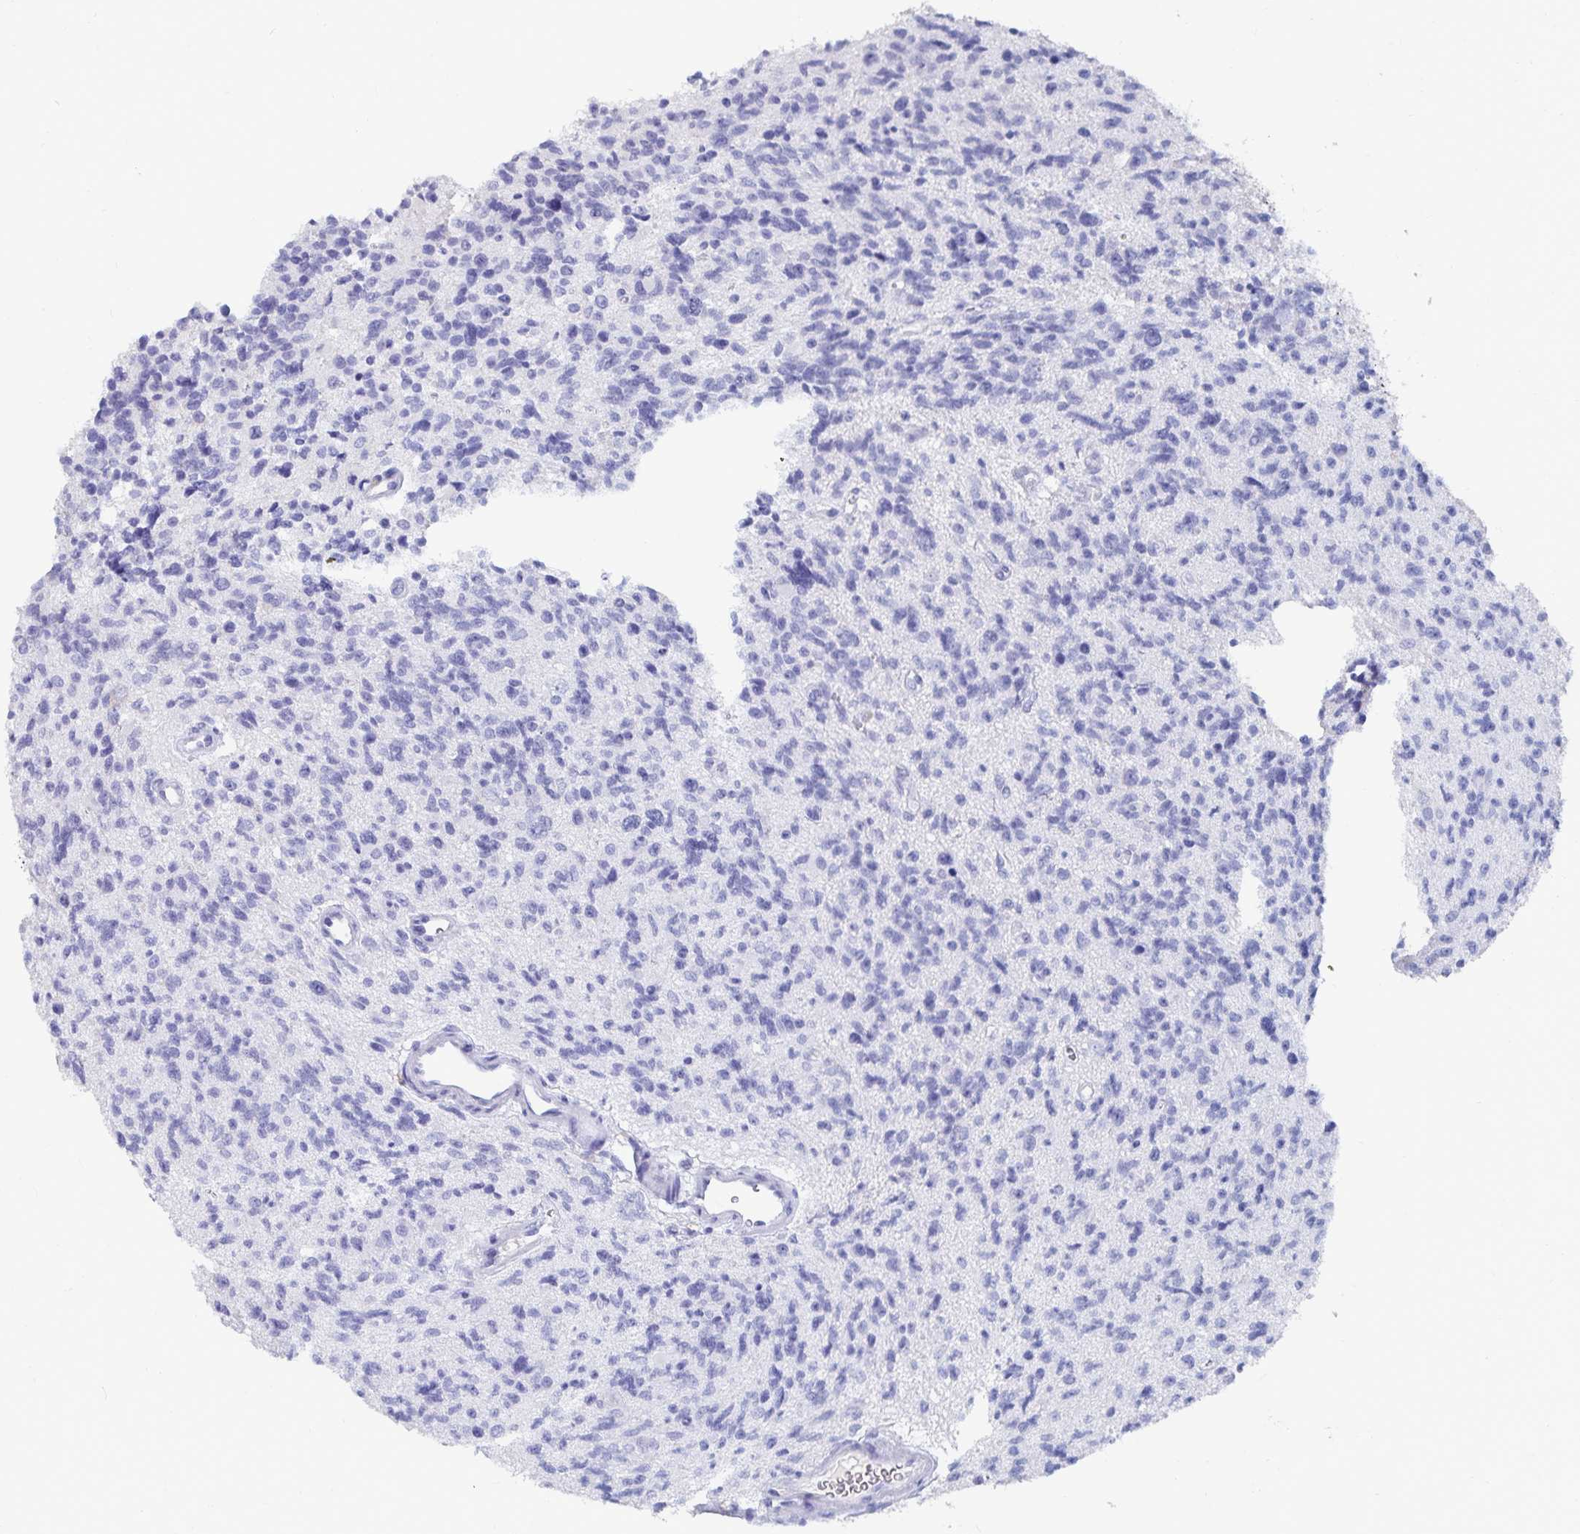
{"staining": {"intensity": "negative", "quantity": "none", "location": "none"}, "tissue": "glioma", "cell_type": "Tumor cells", "image_type": "cancer", "snomed": [{"axis": "morphology", "description": "Glioma, malignant, High grade"}, {"axis": "topography", "description": "Brain"}], "caption": "Immunohistochemical staining of malignant glioma (high-grade) exhibits no significant expression in tumor cells. (Brightfield microscopy of DAB (3,3'-diaminobenzidine) IHC at high magnification).", "gene": "CFAP69", "patient": {"sex": "male", "age": 29}}